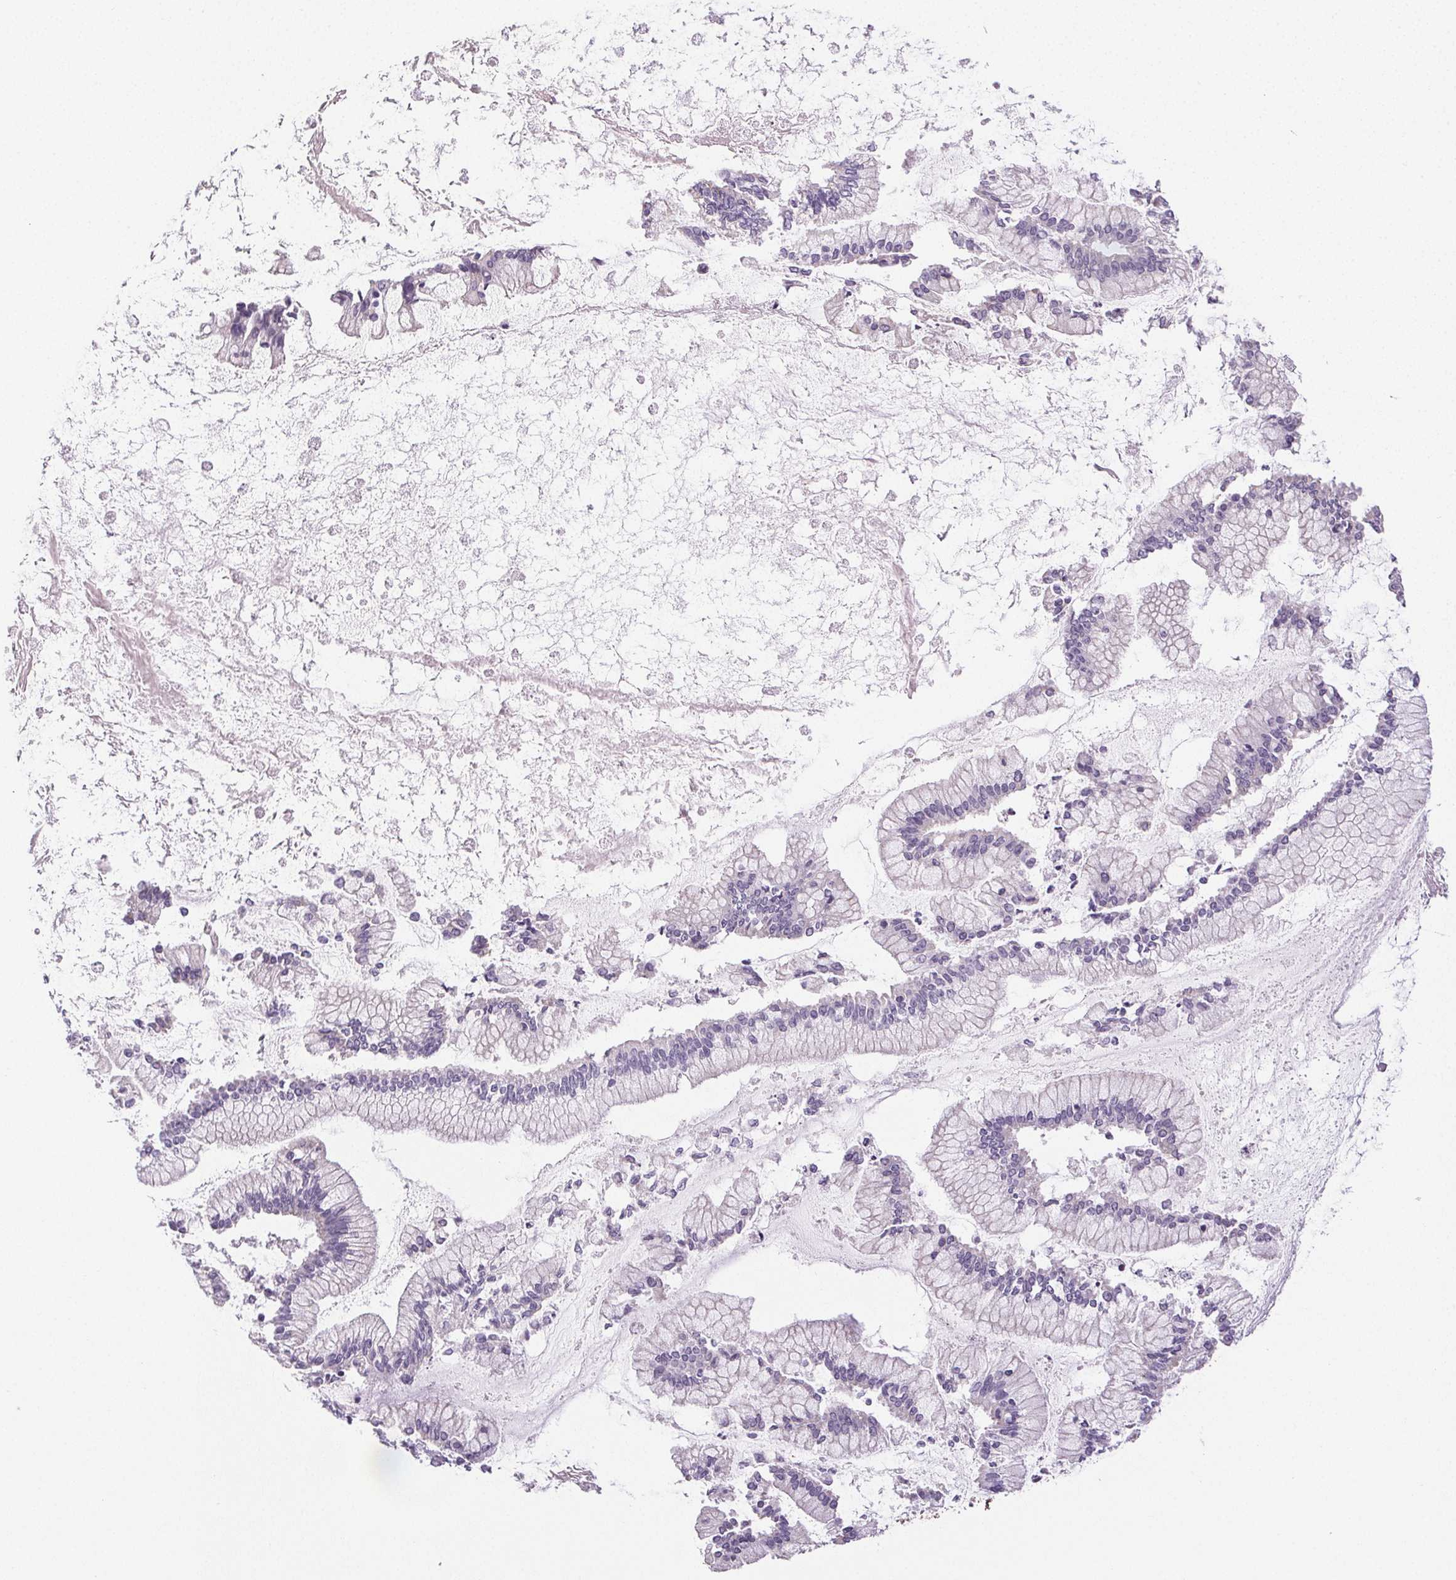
{"staining": {"intensity": "negative", "quantity": "none", "location": "none"}, "tissue": "ovarian cancer", "cell_type": "Tumor cells", "image_type": "cancer", "snomed": [{"axis": "morphology", "description": "Cystadenocarcinoma, mucinous, NOS"}, {"axis": "topography", "description": "Ovary"}], "caption": "There is no significant expression in tumor cells of ovarian mucinous cystadenocarcinoma. Nuclei are stained in blue.", "gene": "SMYD1", "patient": {"sex": "female", "age": 67}}